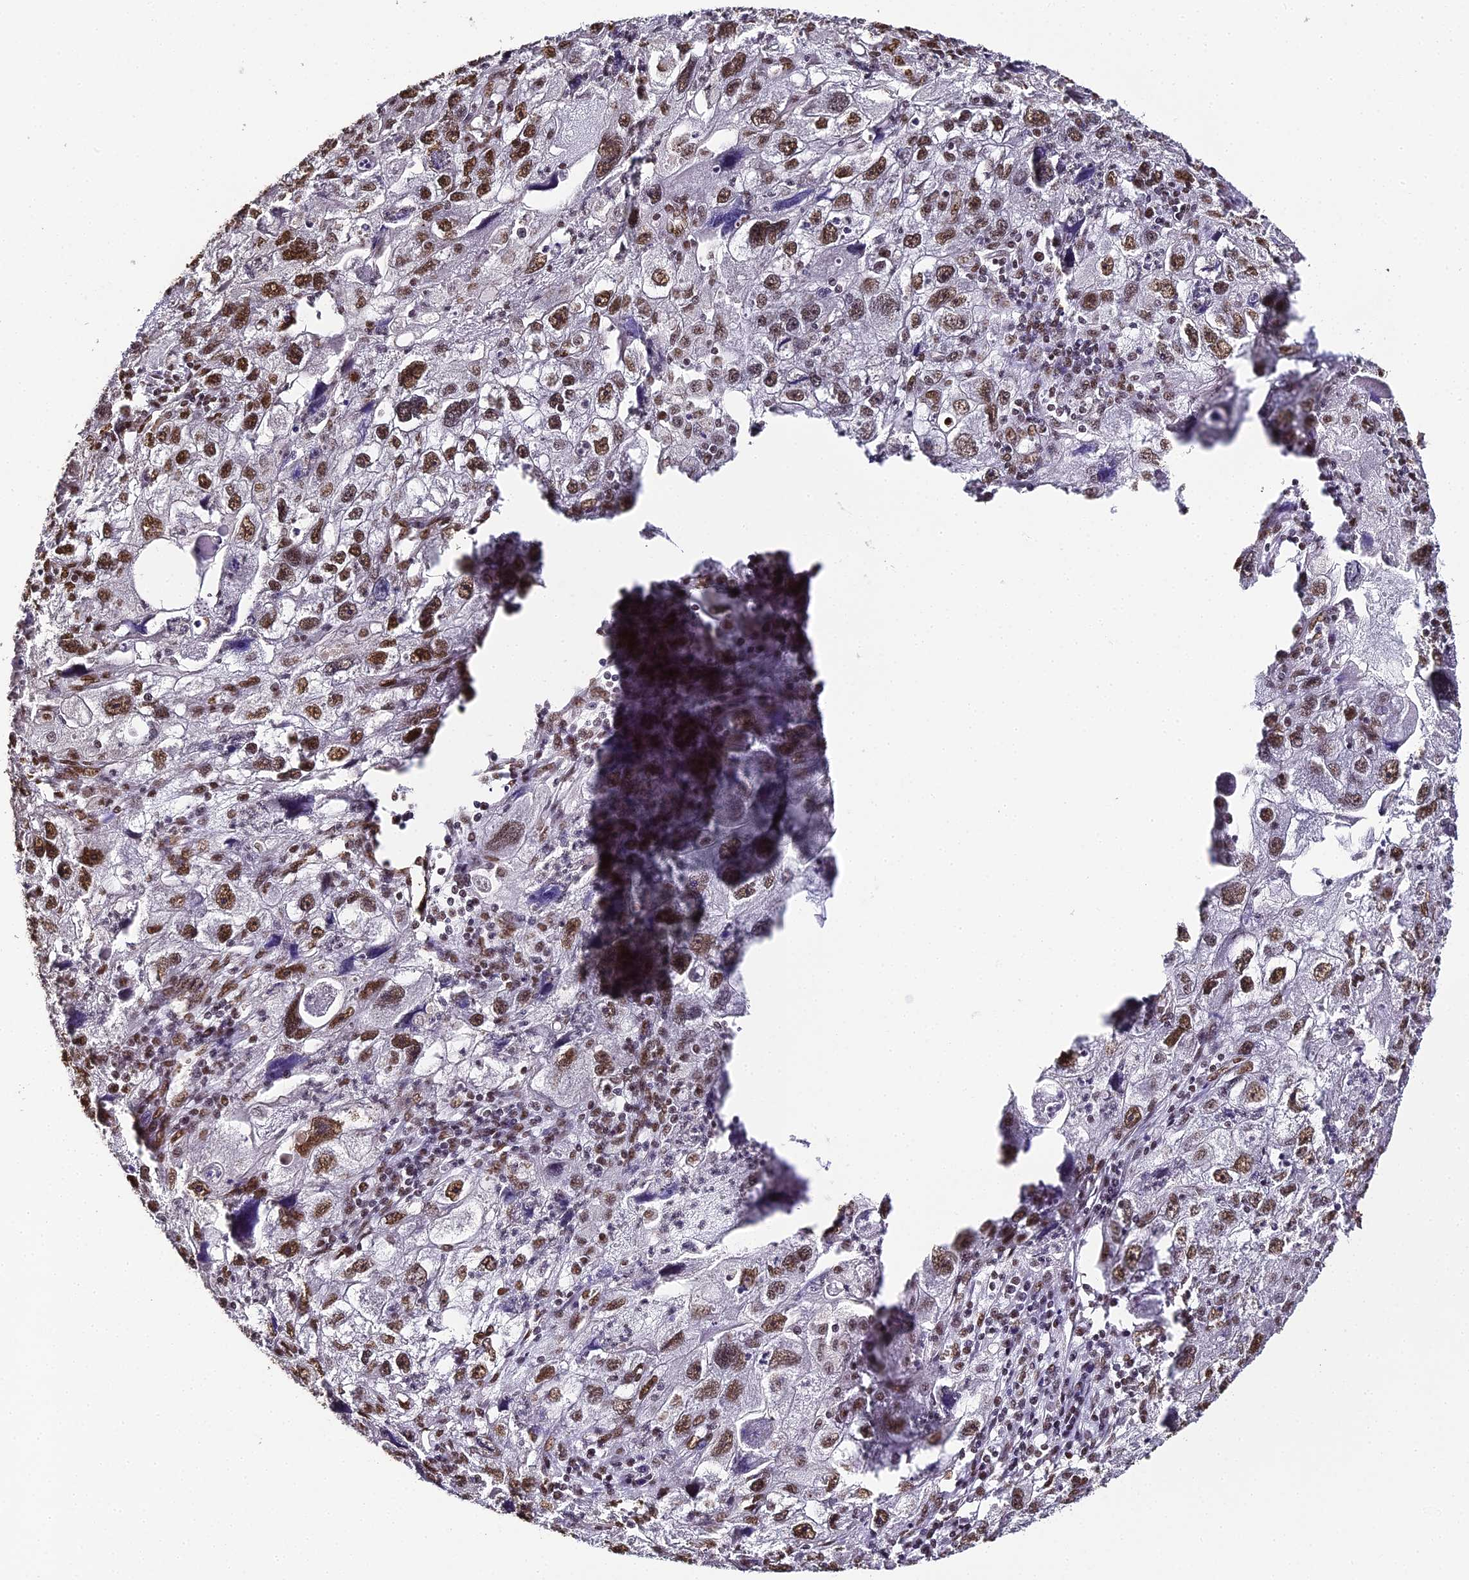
{"staining": {"intensity": "strong", "quantity": ">75%", "location": "nuclear"}, "tissue": "endometrial cancer", "cell_type": "Tumor cells", "image_type": "cancer", "snomed": [{"axis": "morphology", "description": "Adenocarcinoma, NOS"}, {"axis": "topography", "description": "Endometrium"}], "caption": "Tumor cells demonstrate strong nuclear expression in about >75% of cells in endometrial adenocarcinoma.", "gene": "HNRNPA1", "patient": {"sex": "female", "age": 49}}